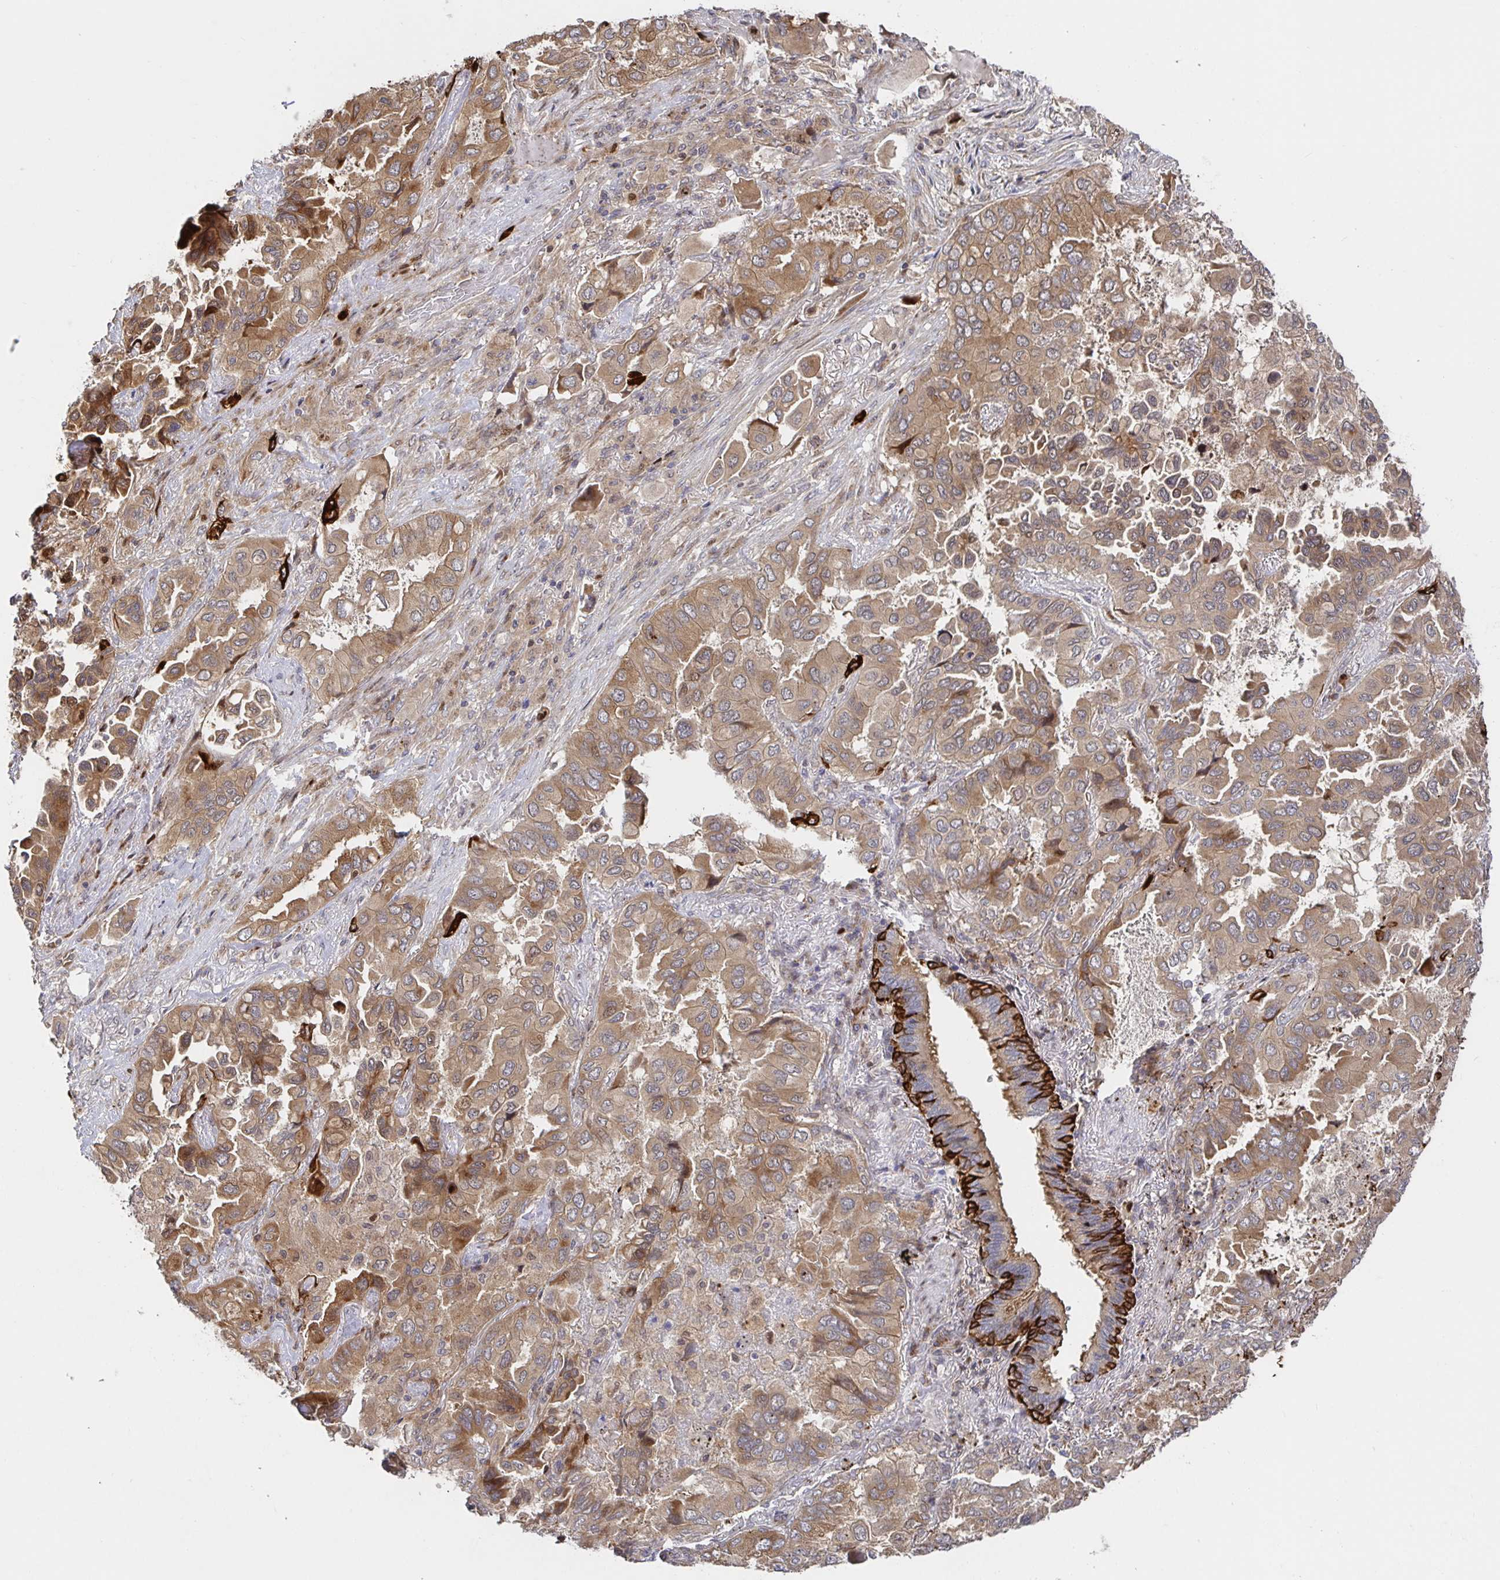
{"staining": {"intensity": "moderate", "quantity": ">75%", "location": "cytoplasmic/membranous"}, "tissue": "lung cancer", "cell_type": "Tumor cells", "image_type": "cancer", "snomed": [{"axis": "morphology", "description": "Aneuploidy"}, {"axis": "morphology", "description": "Adenocarcinoma, NOS"}, {"axis": "morphology", "description": "Adenocarcinoma, metastatic, NOS"}, {"axis": "topography", "description": "Lymph node"}, {"axis": "topography", "description": "Lung"}], "caption": "Lung cancer (metastatic adenocarcinoma) stained with a protein marker displays moderate staining in tumor cells.", "gene": "AACS", "patient": {"sex": "female", "age": 48}}